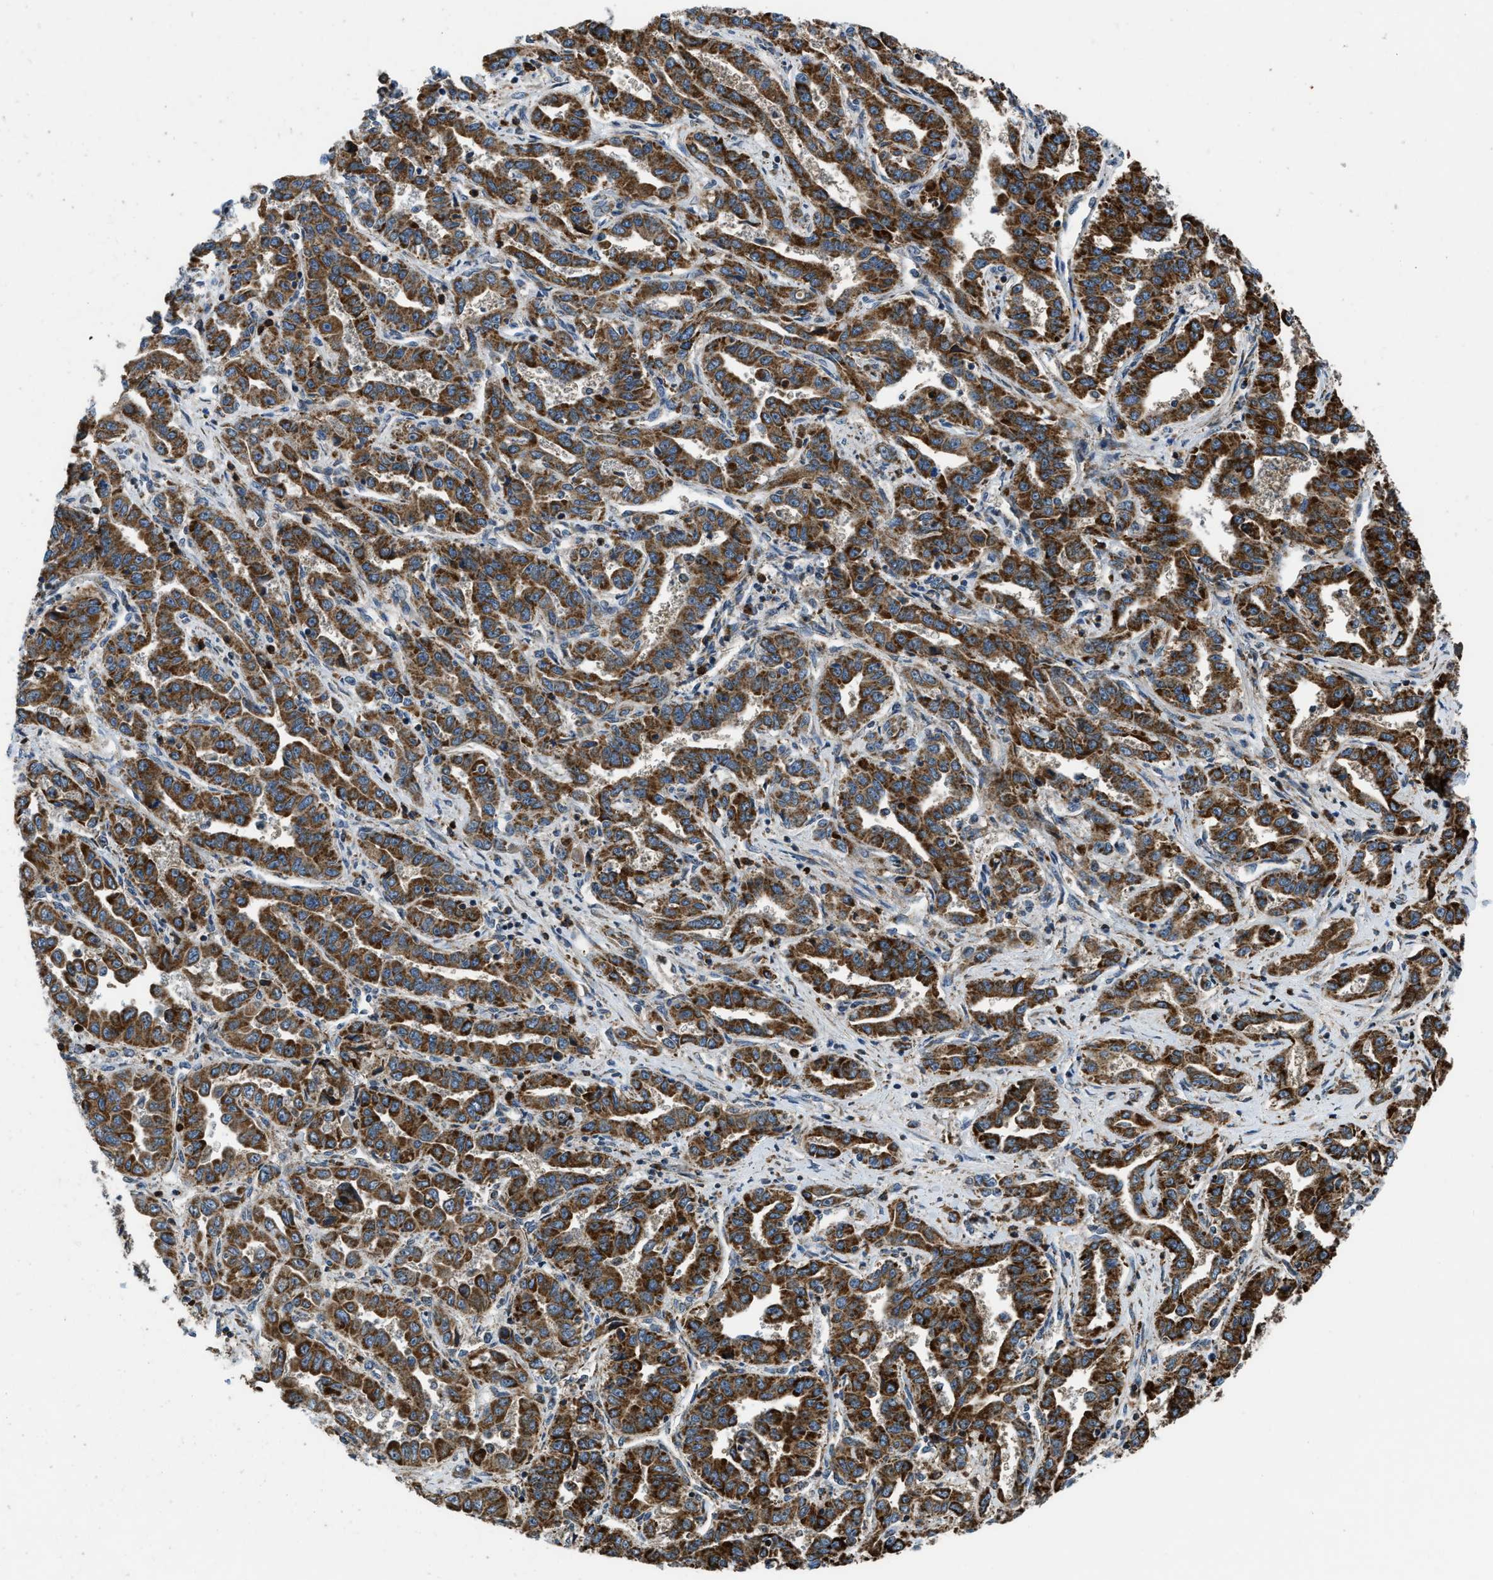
{"staining": {"intensity": "strong", "quantity": ">75%", "location": "cytoplasmic/membranous"}, "tissue": "liver cancer", "cell_type": "Tumor cells", "image_type": "cancer", "snomed": [{"axis": "morphology", "description": "Cholangiocarcinoma"}, {"axis": "topography", "description": "Liver"}], "caption": "The histopathology image reveals a brown stain indicating the presence of a protein in the cytoplasmic/membranous of tumor cells in cholangiocarcinoma (liver).", "gene": "GSDME", "patient": {"sex": "male", "age": 59}}